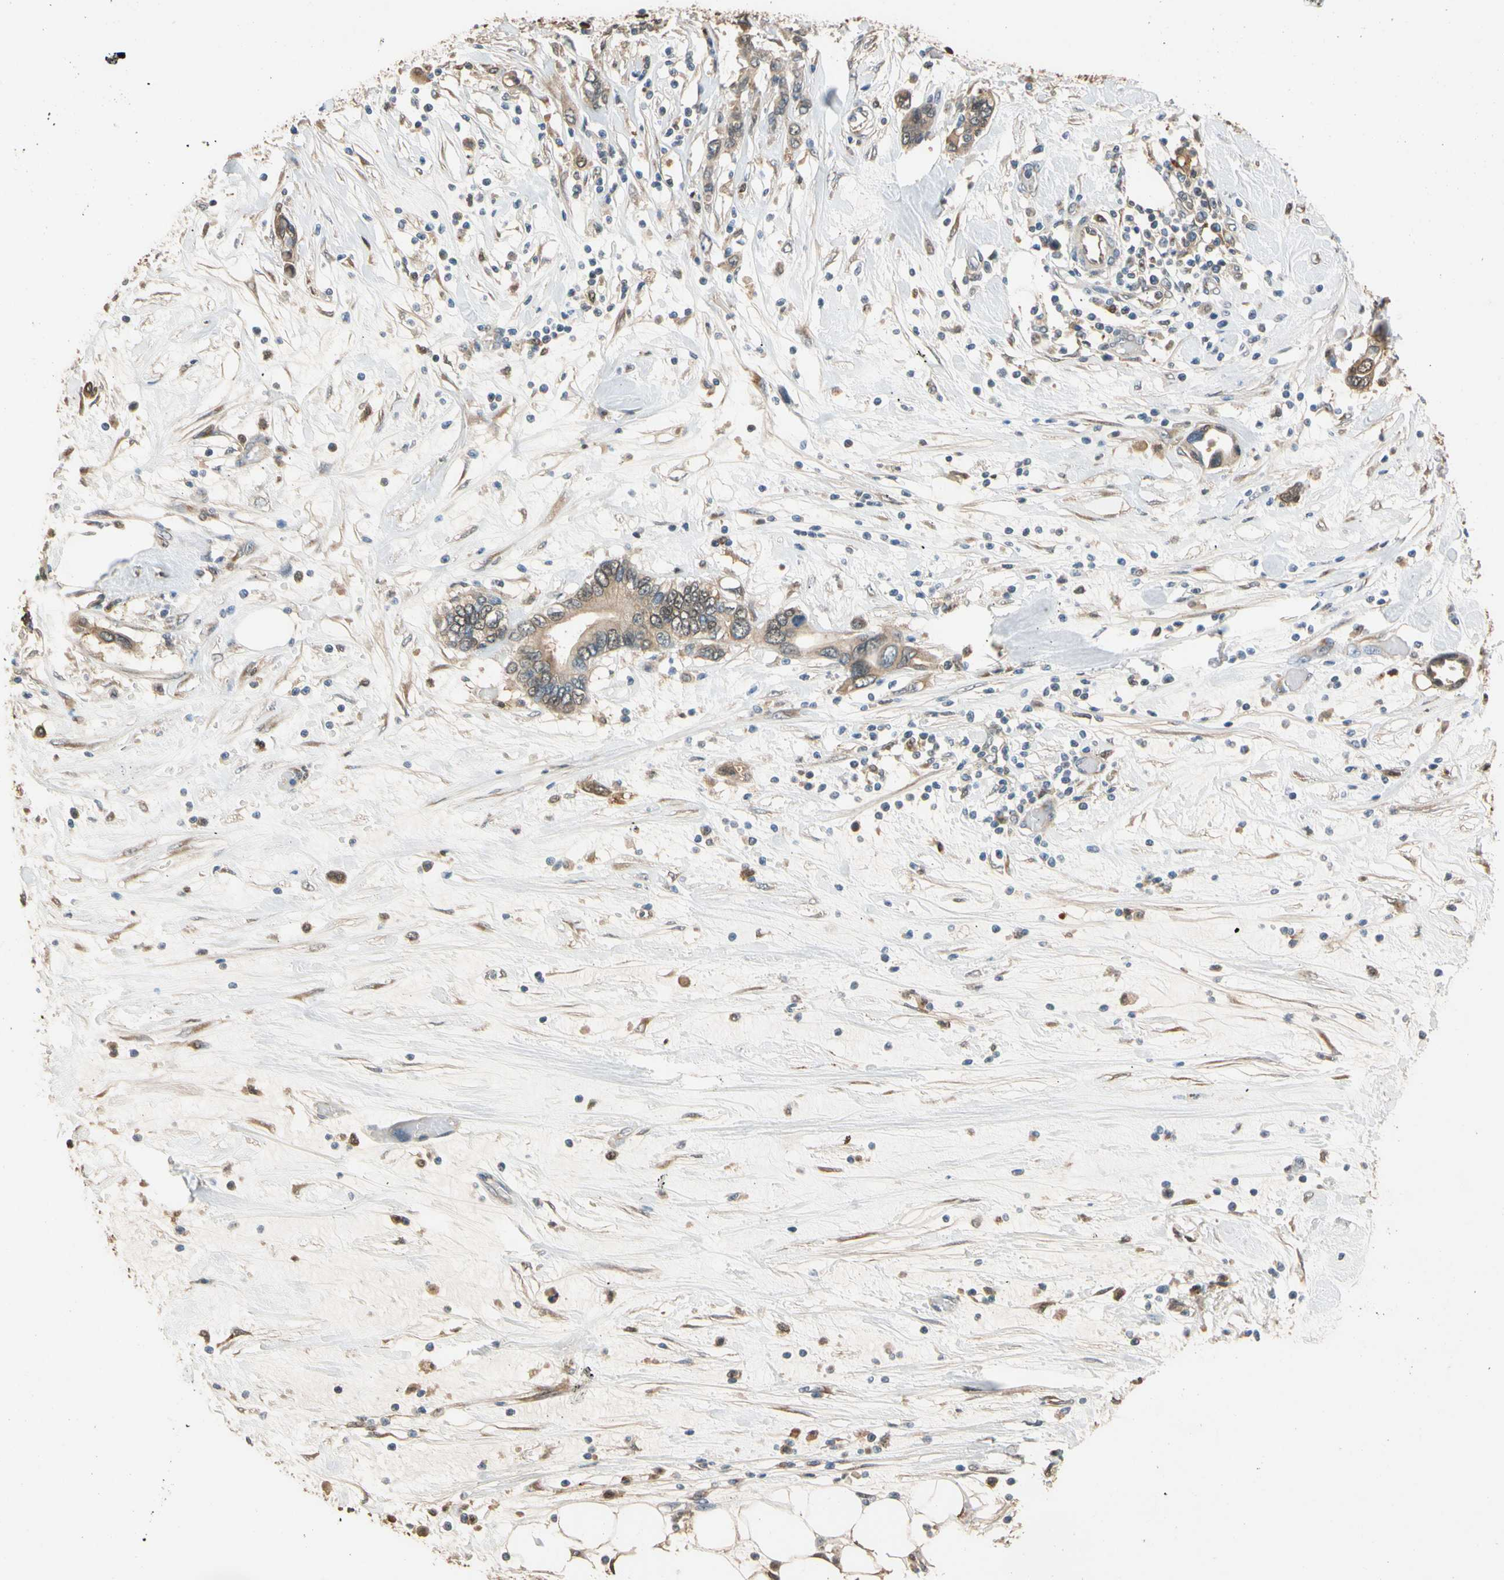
{"staining": {"intensity": "weak", "quantity": ">75%", "location": "cytoplasmic/membranous"}, "tissue": "pancreatic cancer", "cell_type": "Tumor cells", "image_type": "cancer", "snomed": [{"axis": "morphology", "description": "Adenocarcinoma, NOS"}, {"axis": "topography", "description": "Pancreas"}], "caption": "High-magnification brightfield microscopy of pancreatic adenocarcinoma stained with DAB (3,3'-diaminobenzidine) (brown) and counterstained with hematoxylin (blue). tumor cells exhibit weak cytoplasmic/membranous expression is identified in about>75% of cells.", "gene": "GPSM2", "patient": {"sex": "female", "age": 57}}